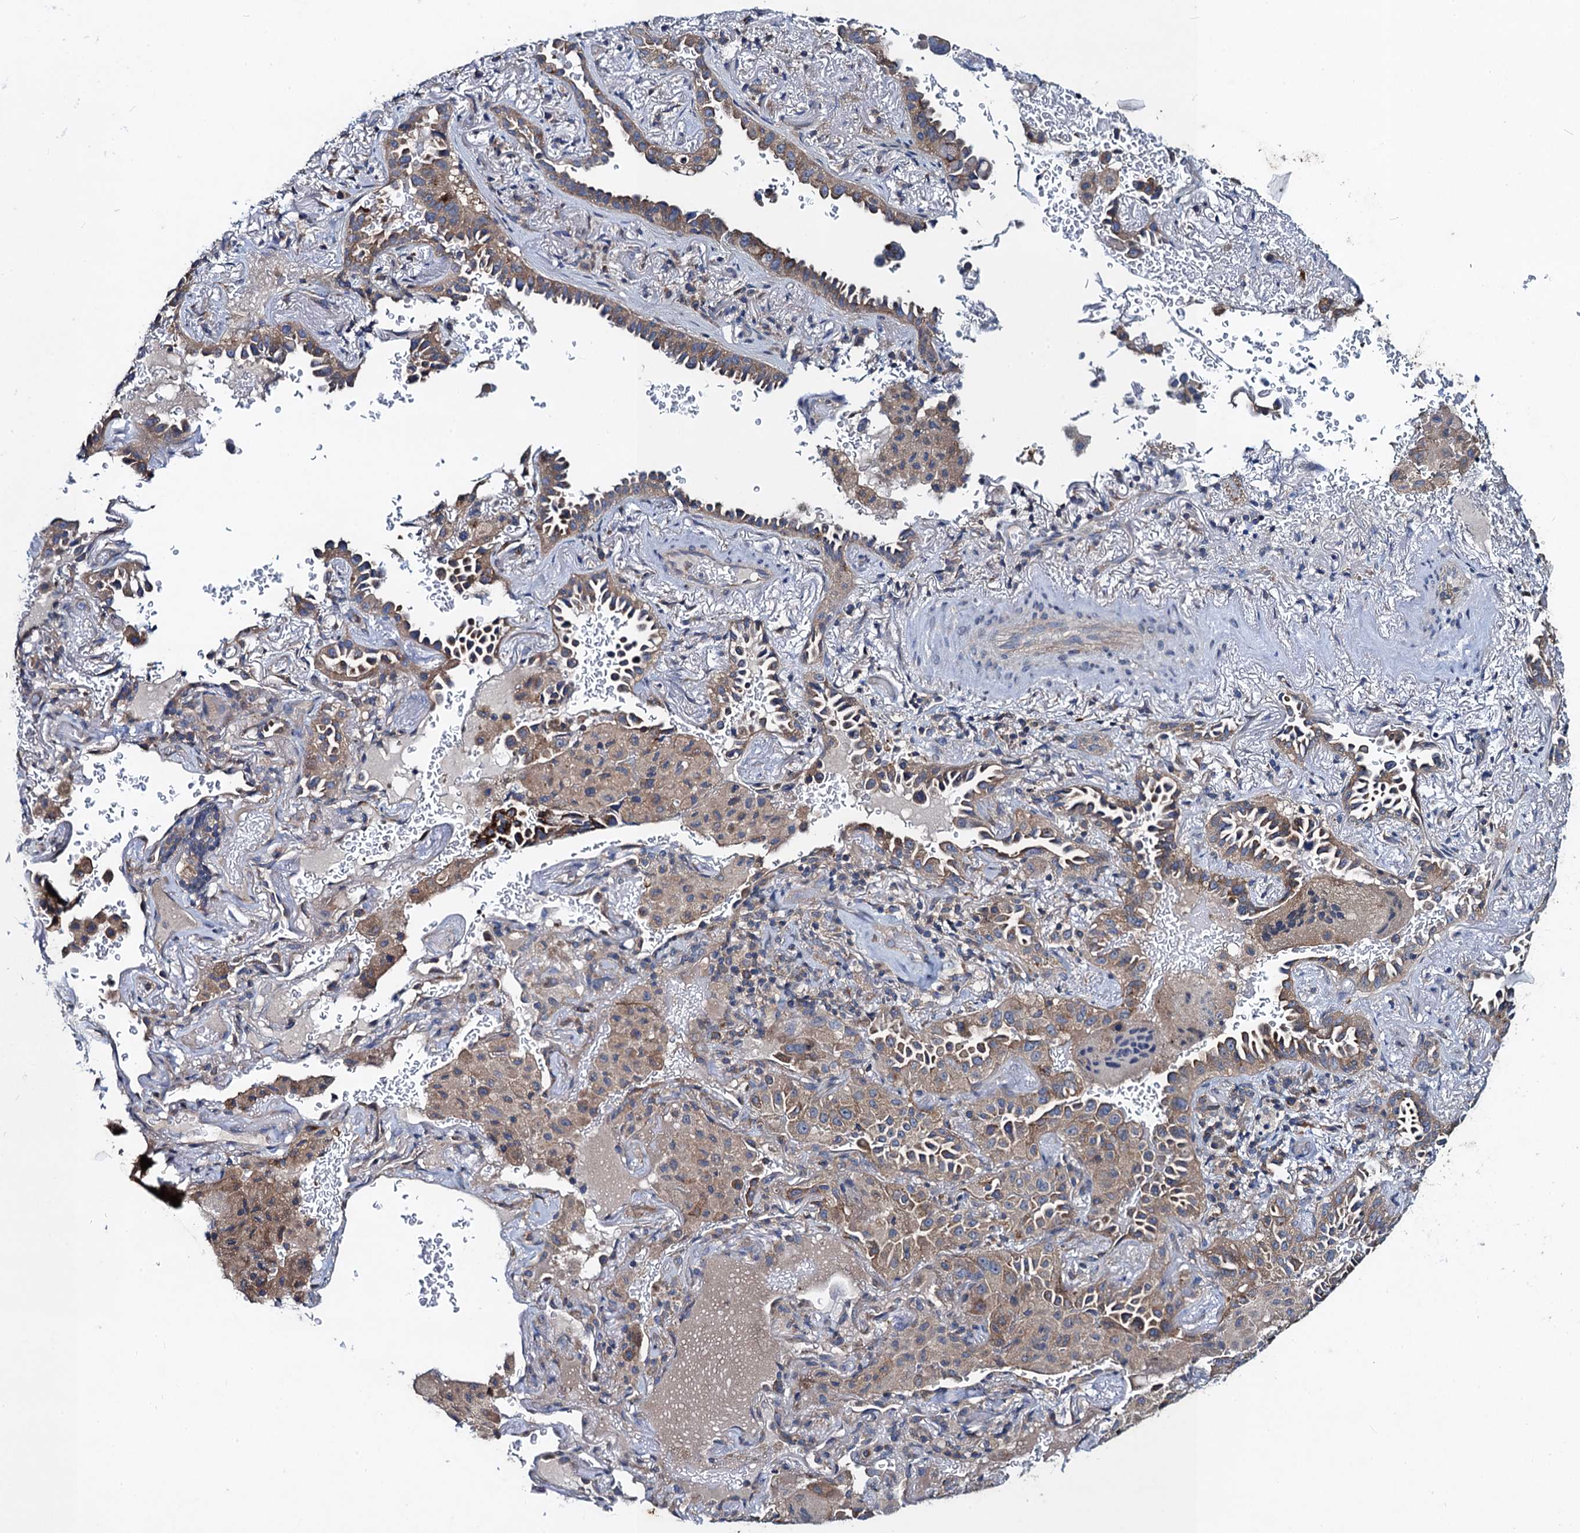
{"staining": {"intensity": "moderate", "quantity": ">75%", "location": "cytoplasmic/membranous"}, "tissue": "lung cancer", "cell_type": "Tumor cells", "image_type": "cancer", "snomed": [{"axis": "morphology", "description": "Adenocarcinoma, NOS"}, {"axis": "topography", "description": "Lung"}], "caption": "A high-resolution photomicrograph shows IHC staining of lung cancer, which exhibits moderate cytoplasmic/membranous staining in about >75% of tumor cells.", "gene": "SNAP29", "patient": {"sex": "female", "age": 69}}